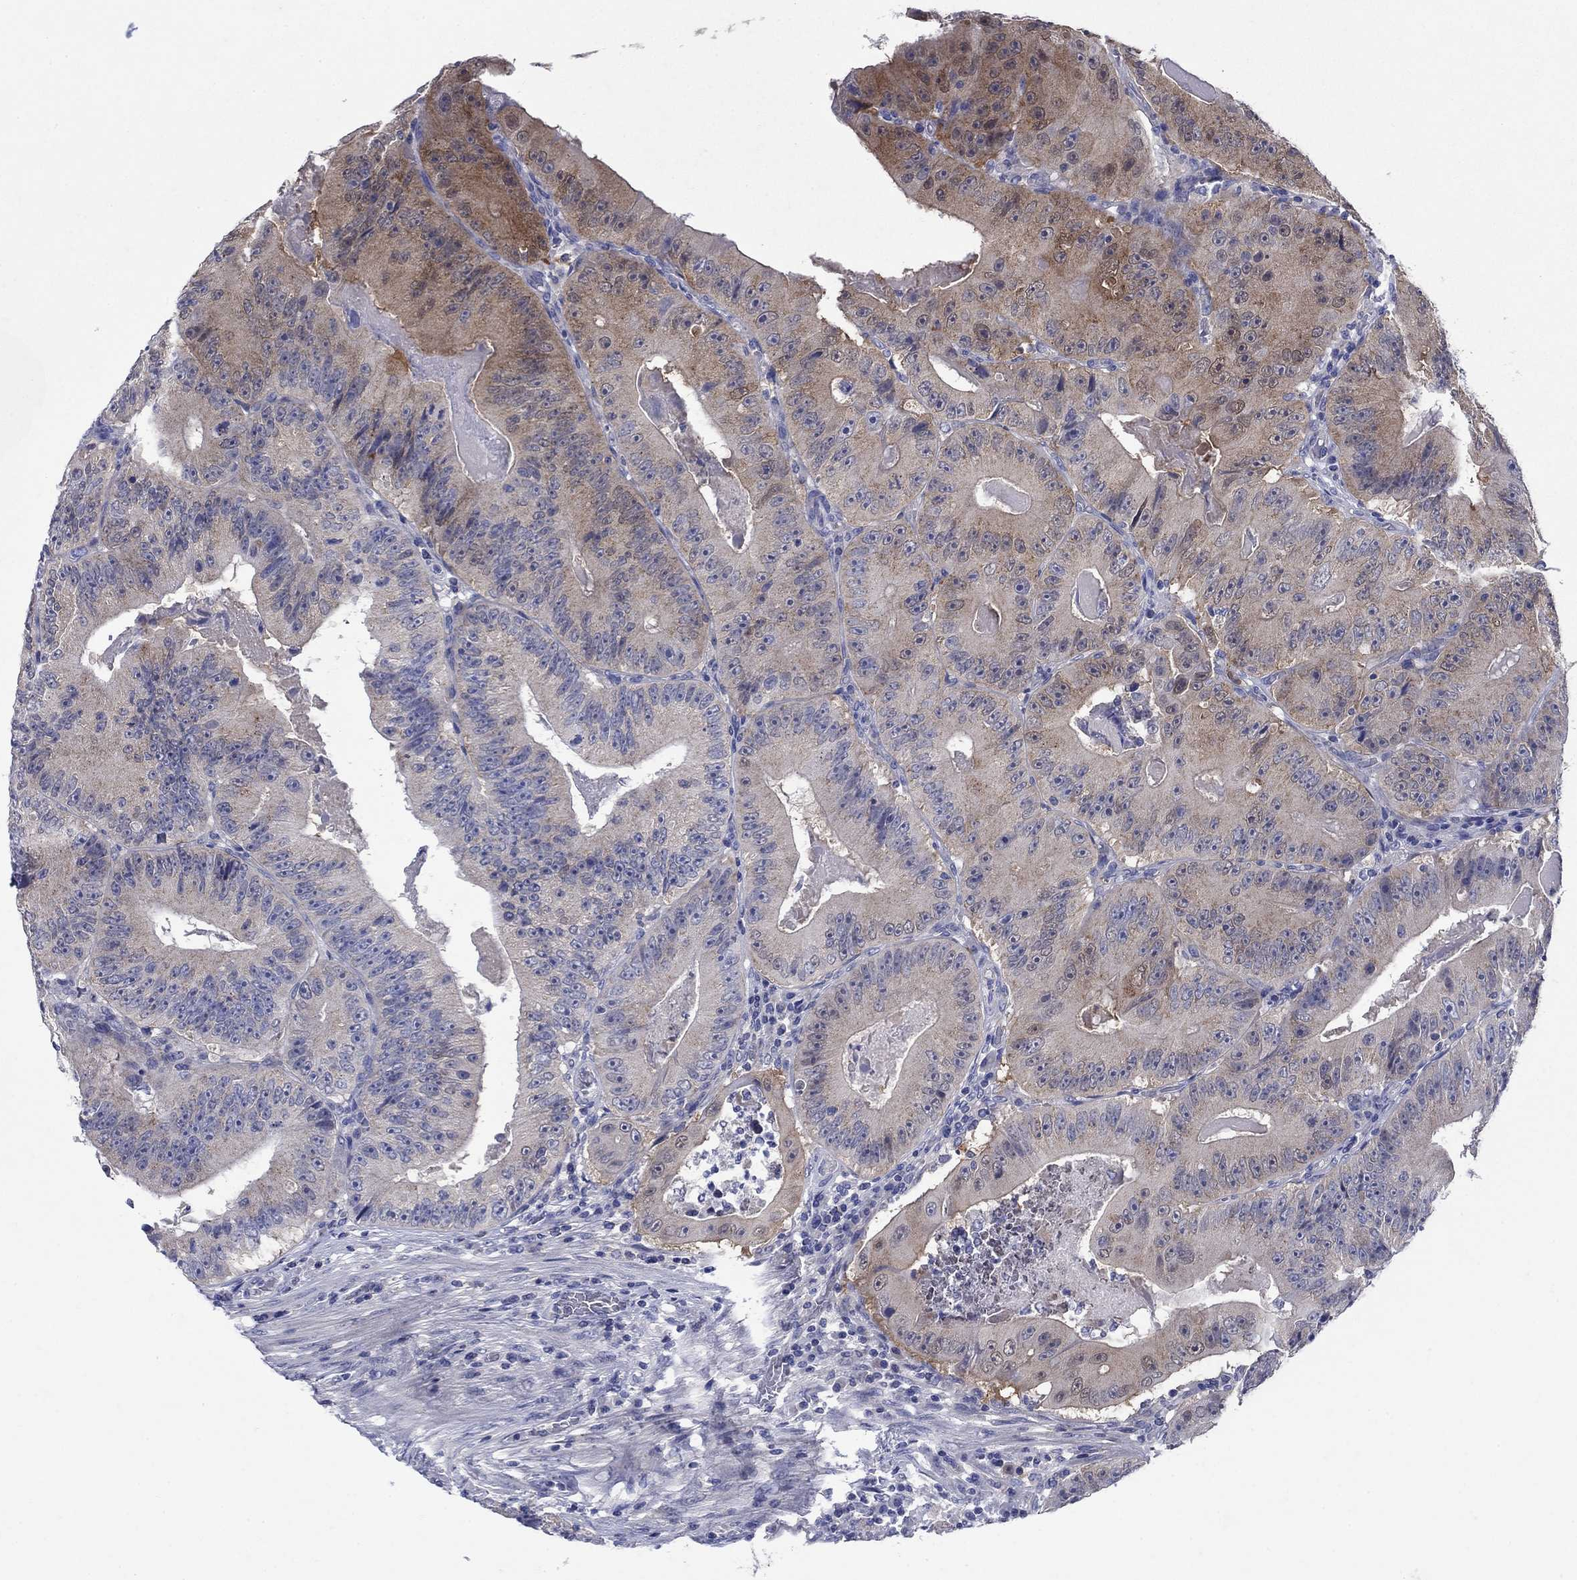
{"staining": {"intensity": "moderate", "quantity": "<25%", "location": "cytoplasmic/membranous"}, "tissue": "colorectal cancer", "cell_type": "Tumor cells", "image_type": "cancer", "snomed": [{"axis": "morphology", "description": "Adenocarcinoma, NOS"}, {"axis": "topography", "description": "Colon"}], "caption": "Brown immunohistochemical staining in human colorectal adenocarcinoma exhibits moderate cytoplasmic/membranous positivity in about <25% of tumor cells.", "gene": "SULT2B1", "patient": {"sex": "female", "age": 86}}